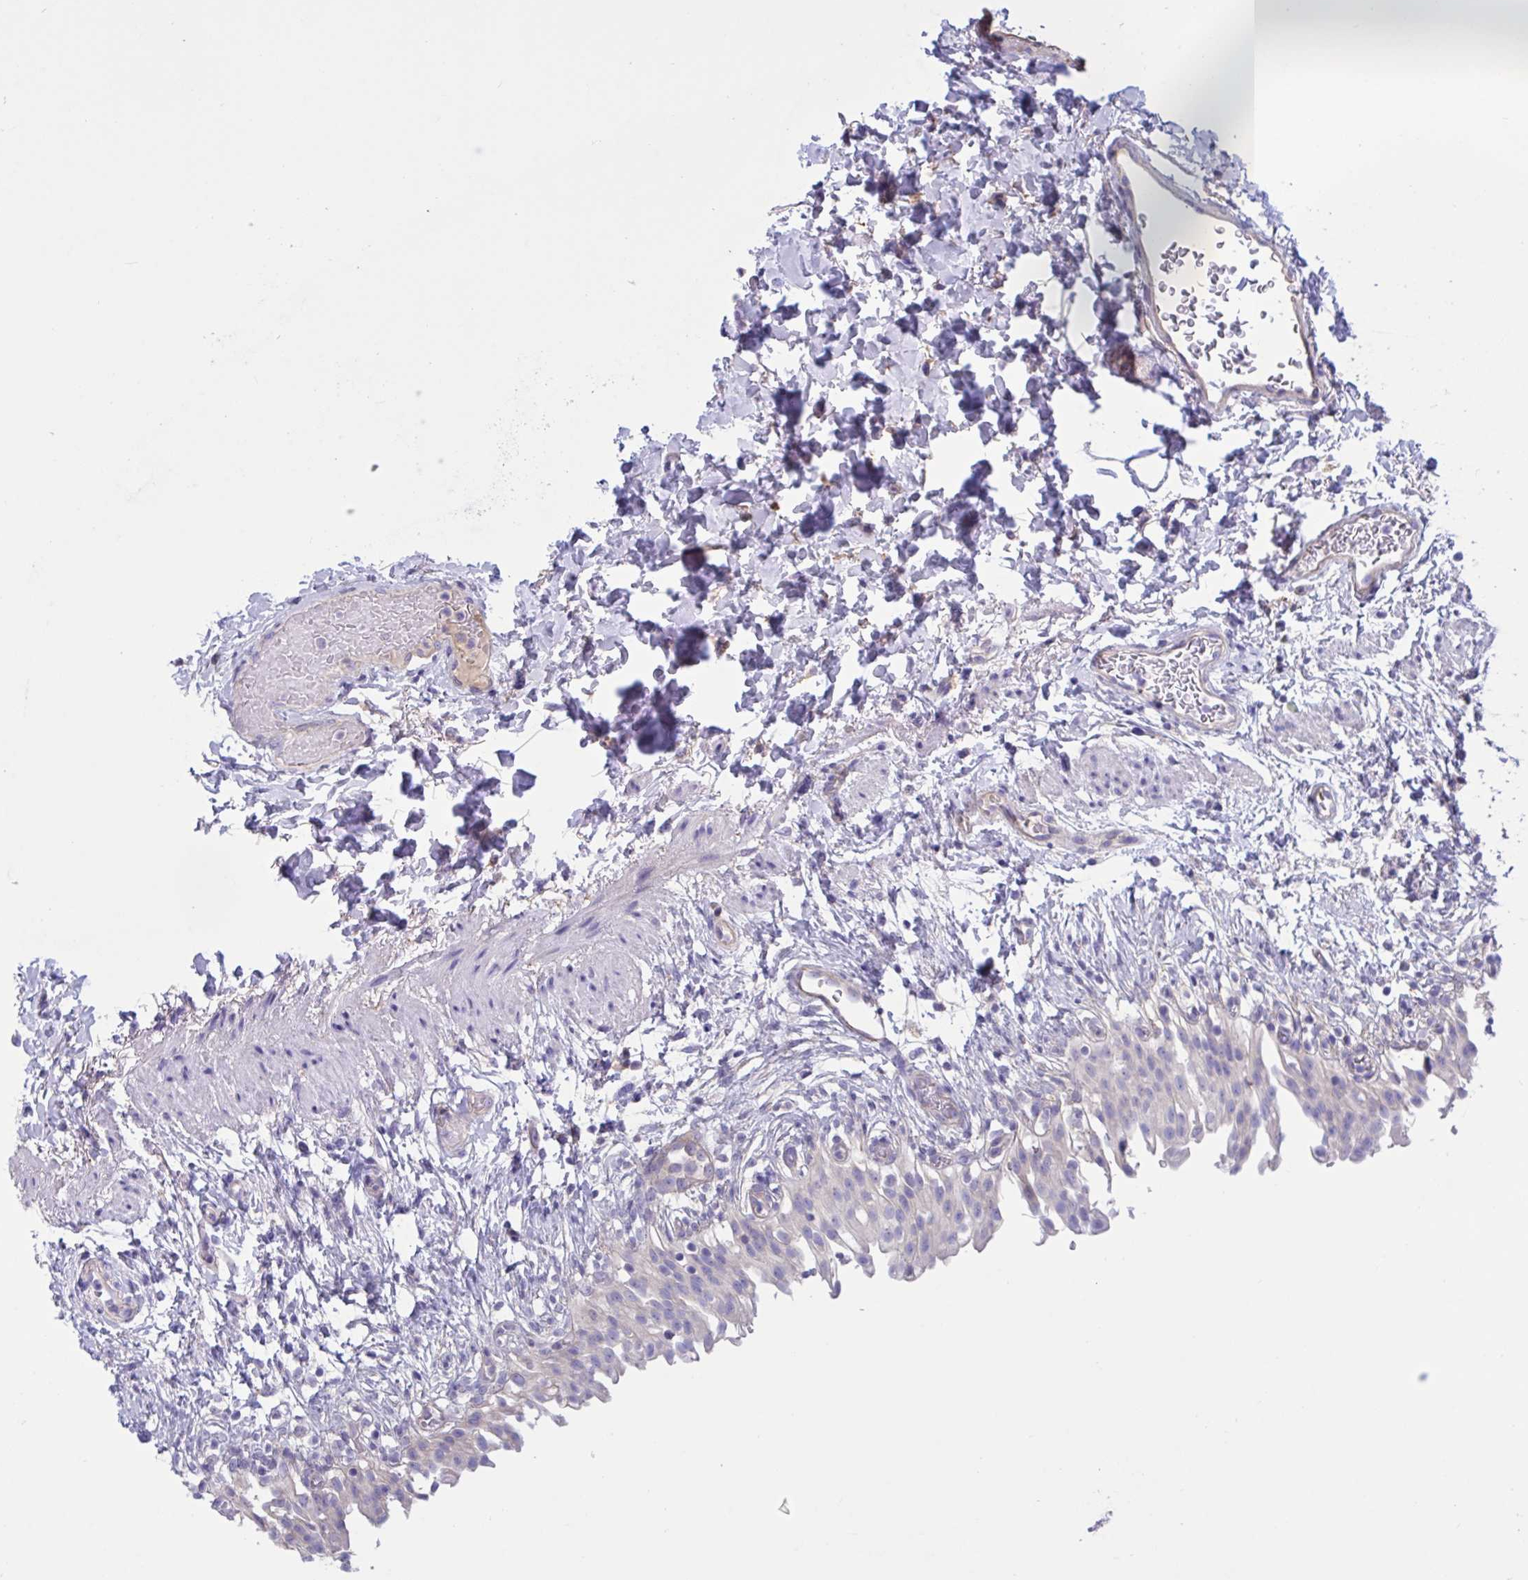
{"staining": {"intensity": "weak", "quantity": "<25%", "location": "cytoplasmic/membranous"}, "tissue": "urinary bladder", "cell_type": "Urothelial cells", "image_type": "normal", "snomed": [{"axis": "morphology", "description": "Normal tissue, NOS"}, {"axis": "topography", "description": "Urinary bladder"}, {"axis": "topography", "description": "Peripheral nerve tissue"}], "caption": "High power microscopy micrograph of an IHC image of normal urinary bladder, revealing no significant positivity in urothelial cells. (Stains: DAB (3,3'-diaminobenzidine) IHC with hematoxylin counter stain, Microscopy: brightfield microscopy at high magnification).", "gene": "SLC66A1", "patient": {"sex": "female", "age": 60}}